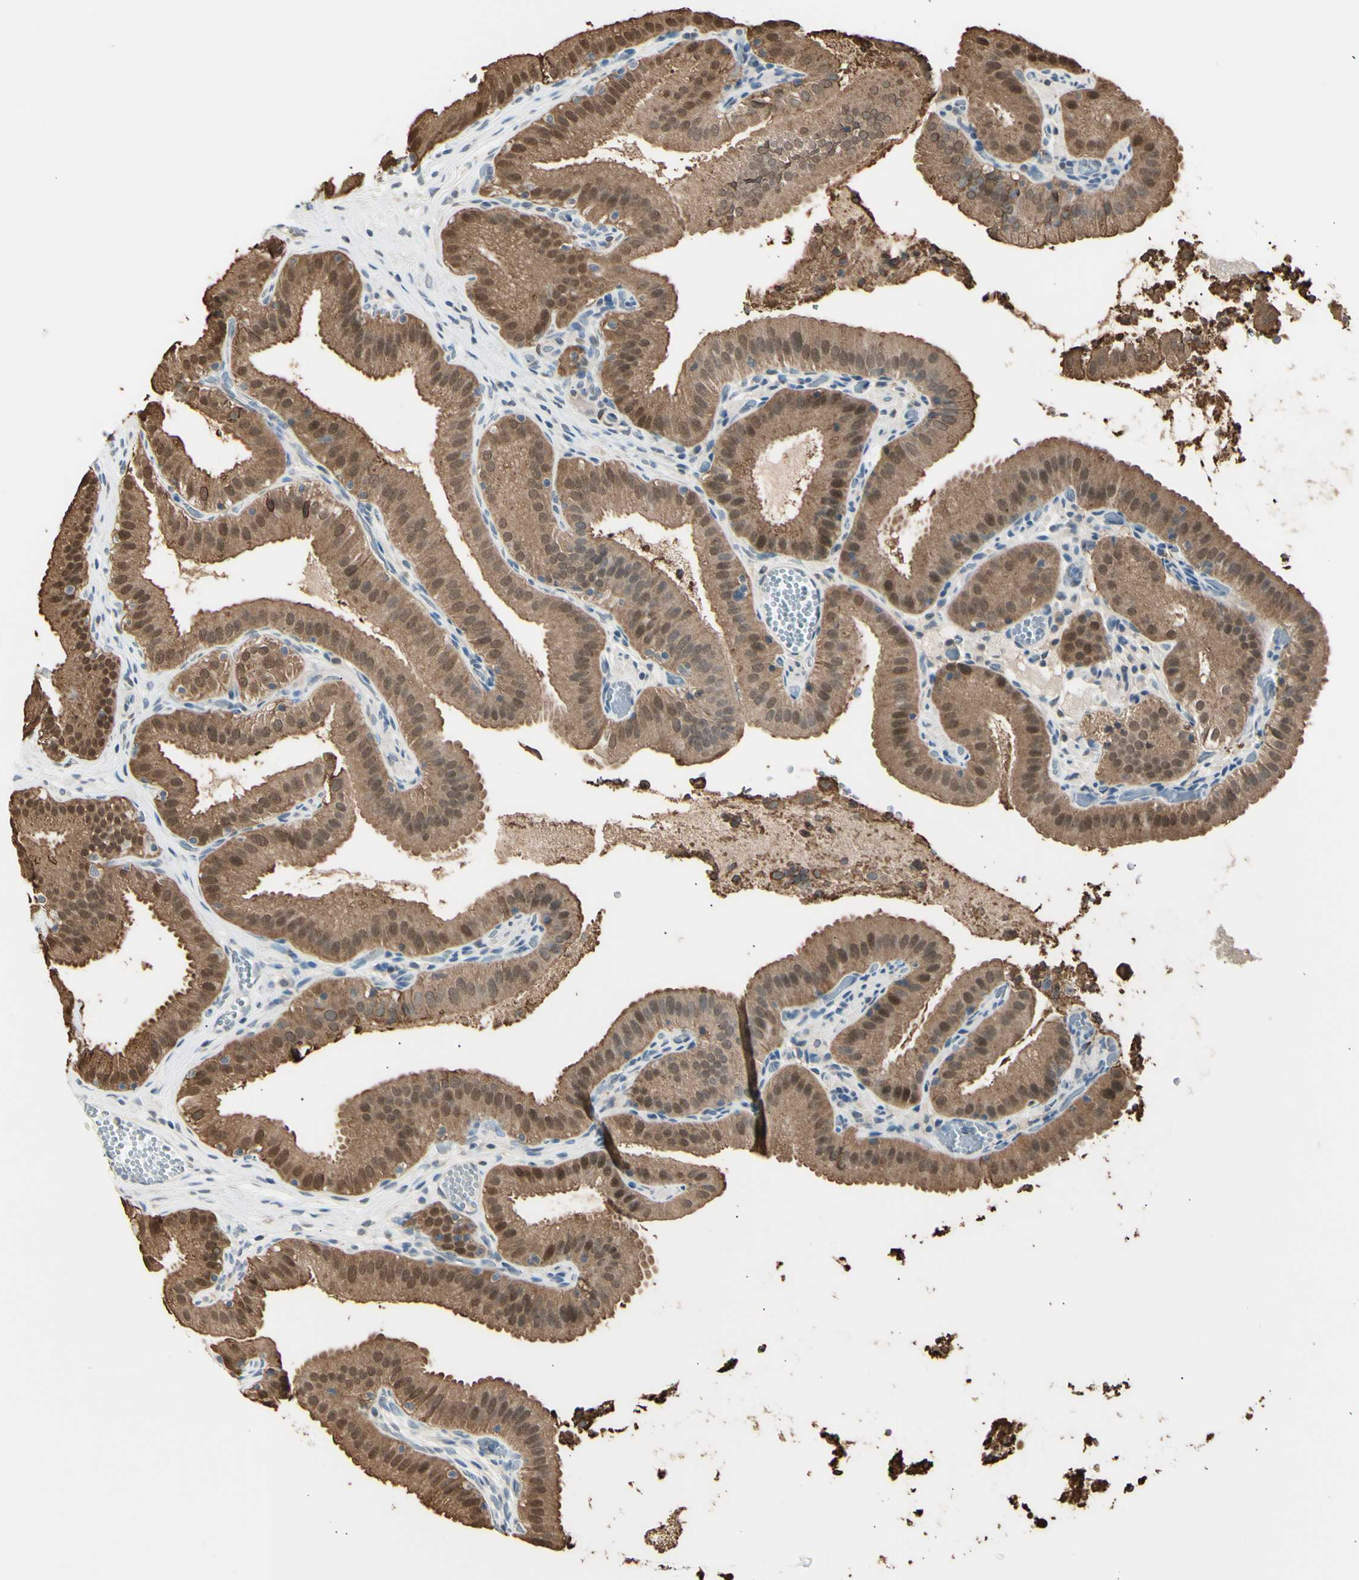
{"staining": {"intensity": "strong", "quantity": ">75%", "location": "cytoplasmic/membranous,nuclear"}, "tissue": "gallbladder", "cell_type": "Glandular cells", "image_type": "normal", "snomed": [{"axis": "morphology", "description": "Normal tissue, NOS"}, {"axis": "topography", "description": "Gallbladder"}], "caption": "A brown stain highlights strong cytoplasmic/membranous,nuclear expression of a protein in glandular cells of benign gallbladder.", "gene": "LHPP", "patient": {"sex": "male", "age": 54}}